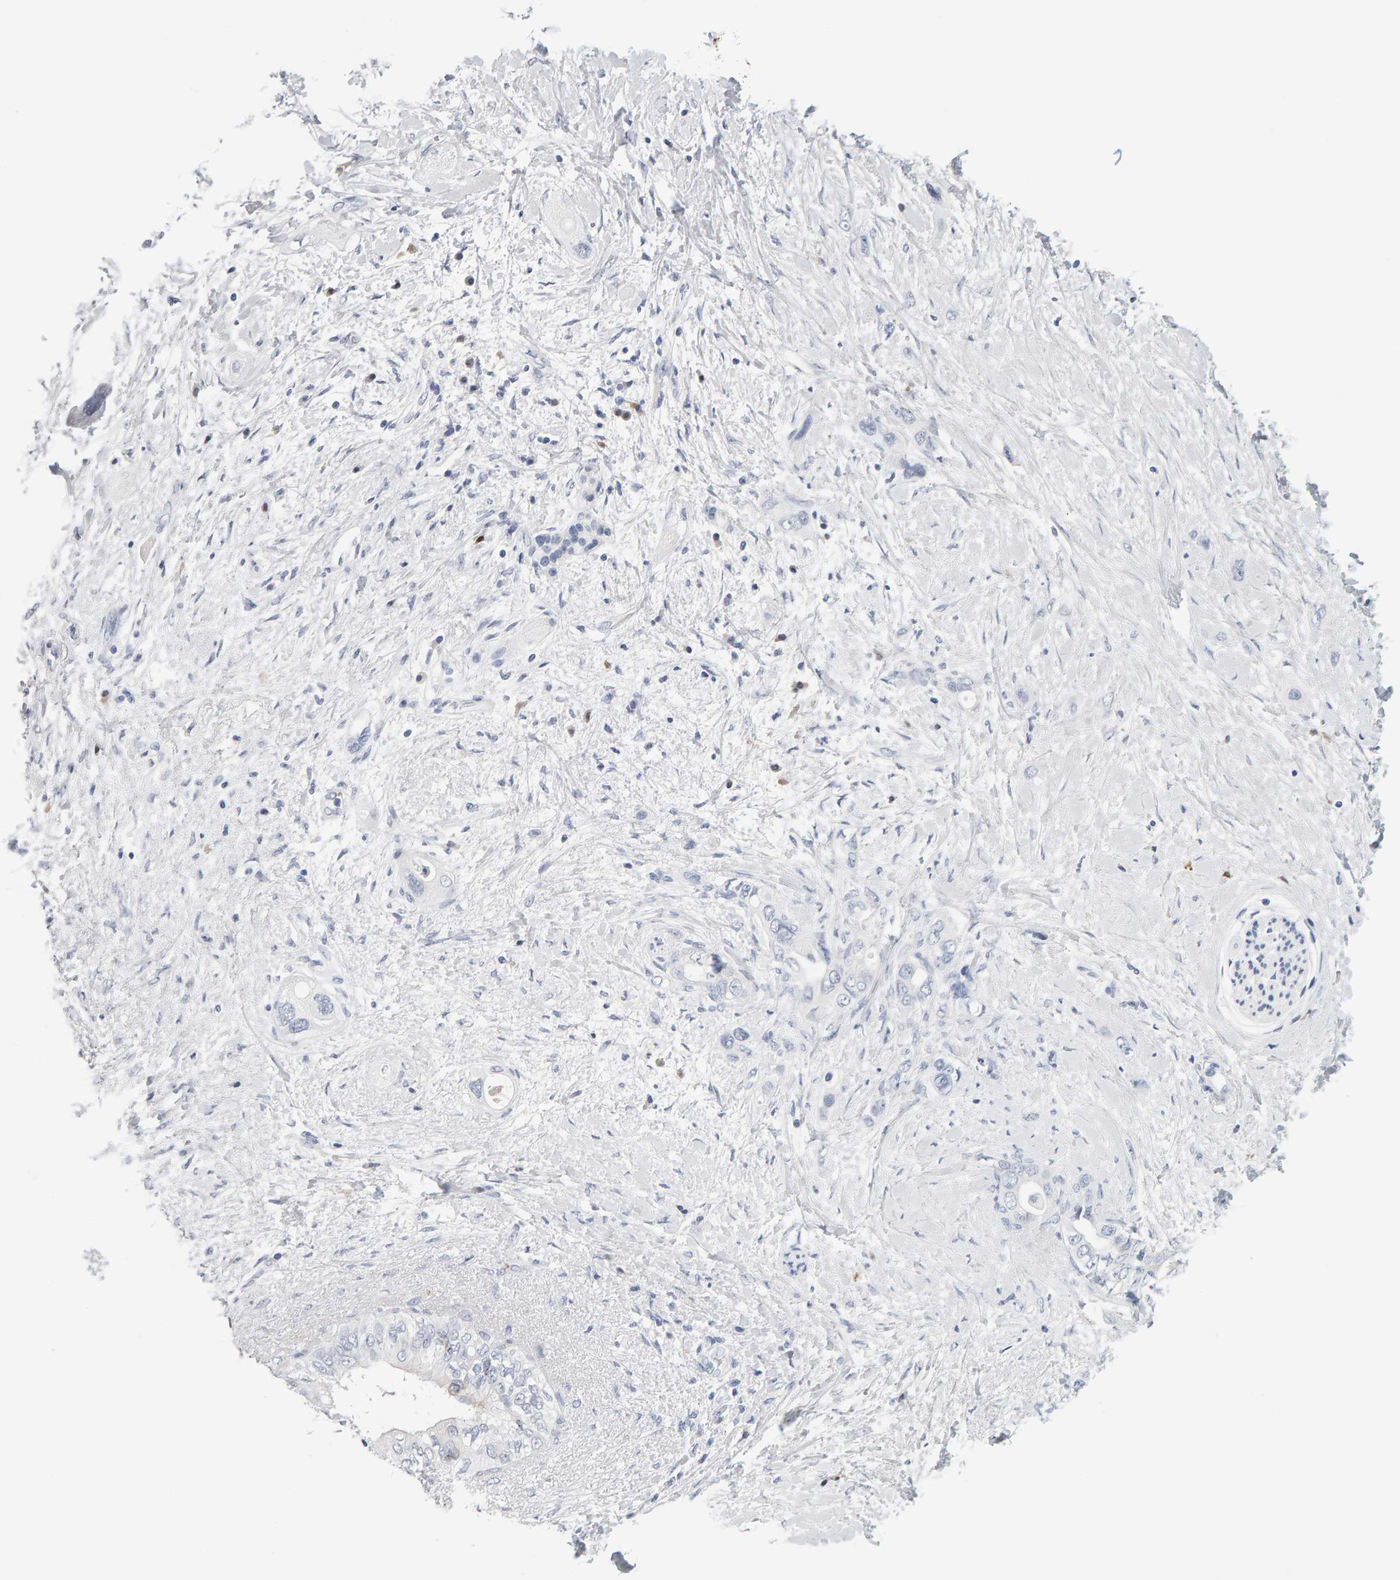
{"staining": {"intensity": "negative", "quantity": "none", "location": "none"}, "tissue": "pancreatic cancer", "cell_type": "Tumor cells", "image_type": "cancer", "snomed": [{"axis": "morphology", "description": "Adenocarcinoma, NOS"}, {"axis": "topography", "description": "Pancreas"}], "caption": "The immunohistochemistry (IHC) photomicrograph has no significant staining in tumor cells of pancreatic cancer (adenocarcinoma) tissue. The staining was performed using DAB to visualize the protein expression in brown, while the nuclei were stained in blue with hematoxylin (Magnification: 20x).", "gene": "CTH", "patient": {"sex": "female", "age": 56}}